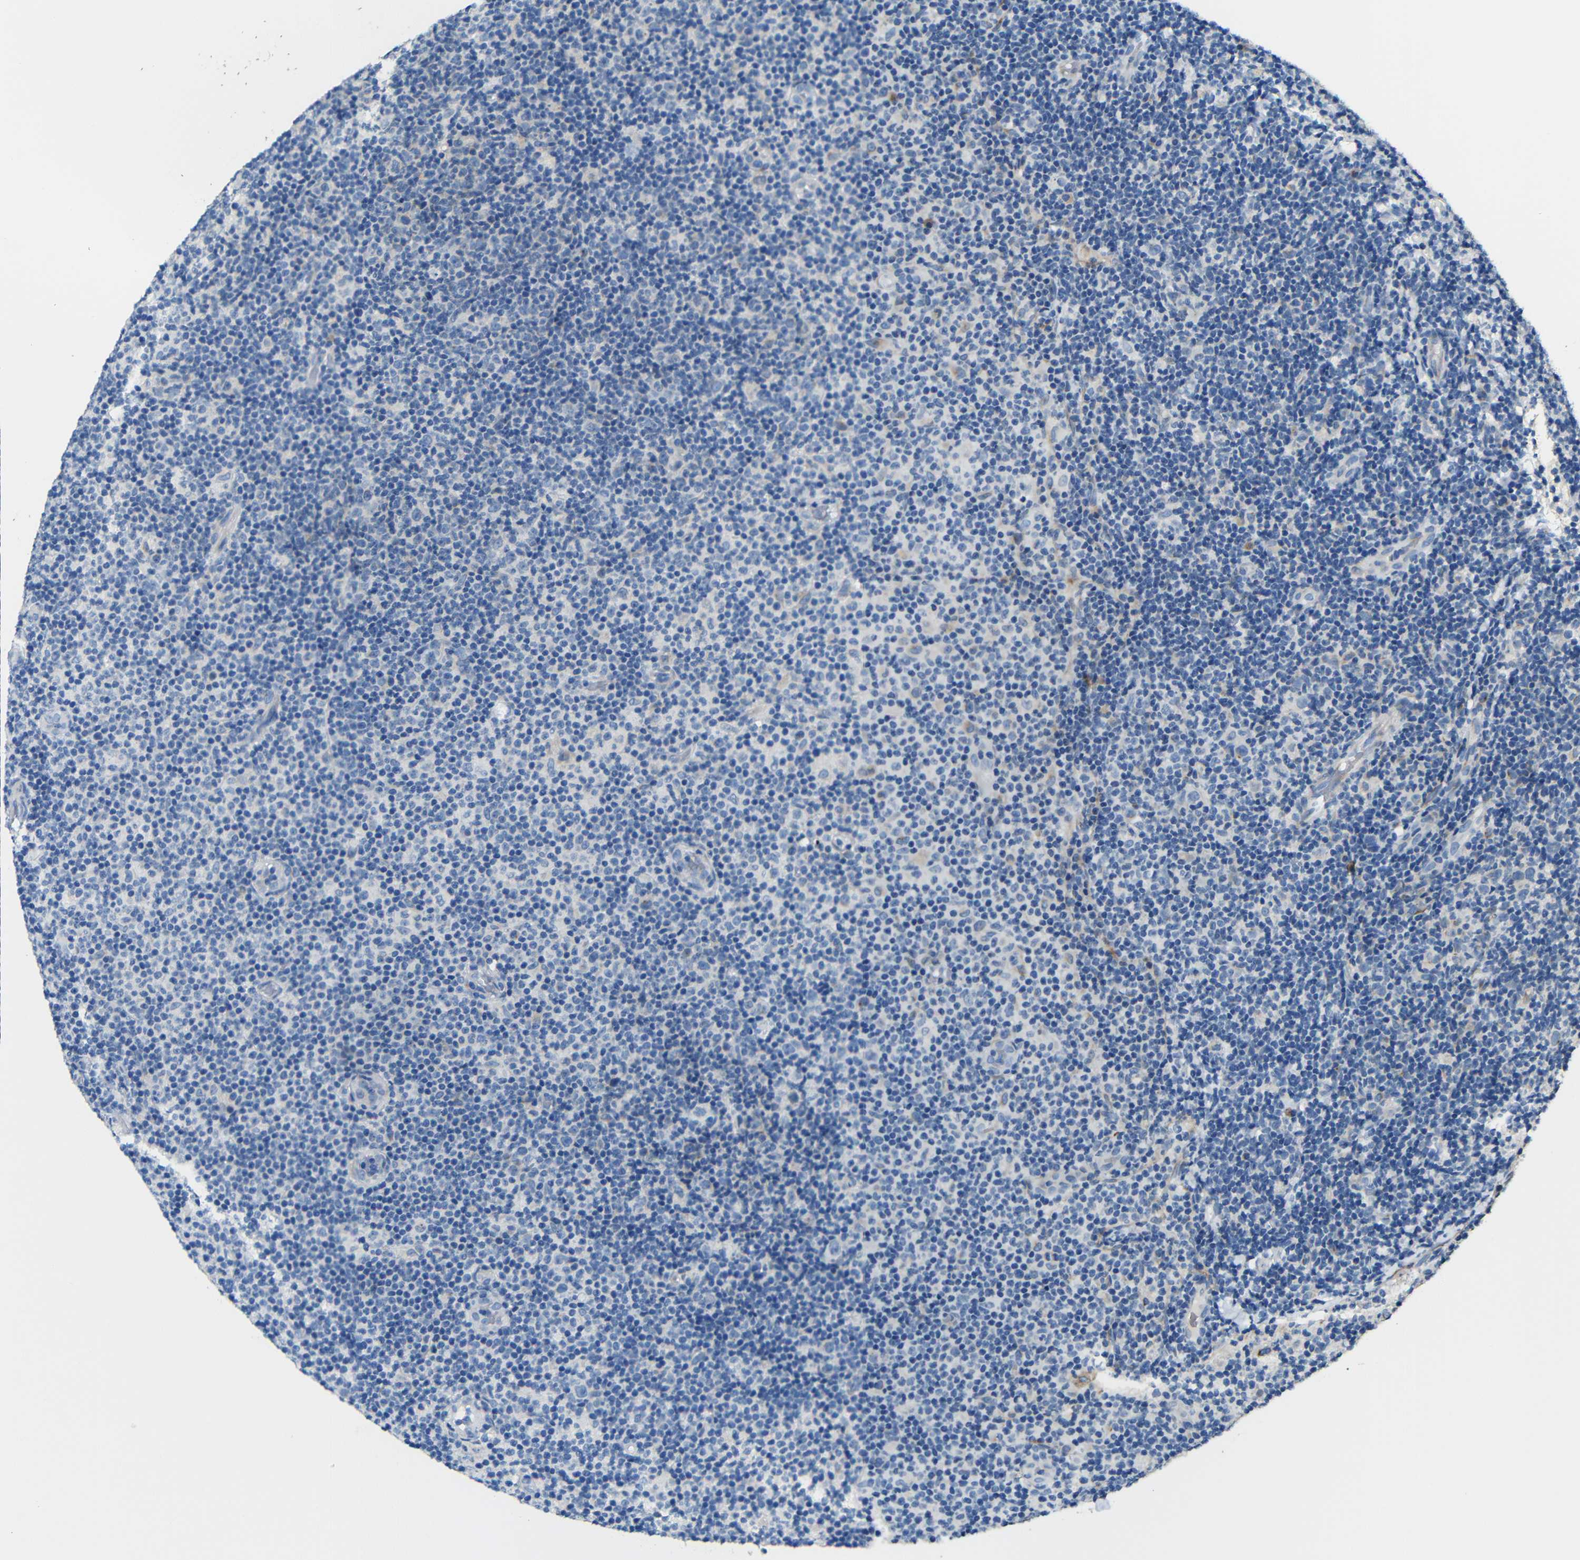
{"staining": {"intensity": "negative", "quantity": "none", "location": "none"}, "tissue": "lymphoma", "cell_type": "Tumor cells", "image_type": "cancer", "snomed": [{"axis": "morphology", "description": "Malignant lymphoma, non-Hodgkin's type, Low grade"}, {"axis": "topography", "description": "Lymph node"}], "caption": "This is a micrograph of immunohistochemistry (IHC) staining of malignant lymphoma, non-Hodgkin's type (low-grade), which shows no positivity in tumor cells.", "gene": "ACKR2", "patient": {"sex": "male", "age": 83}}